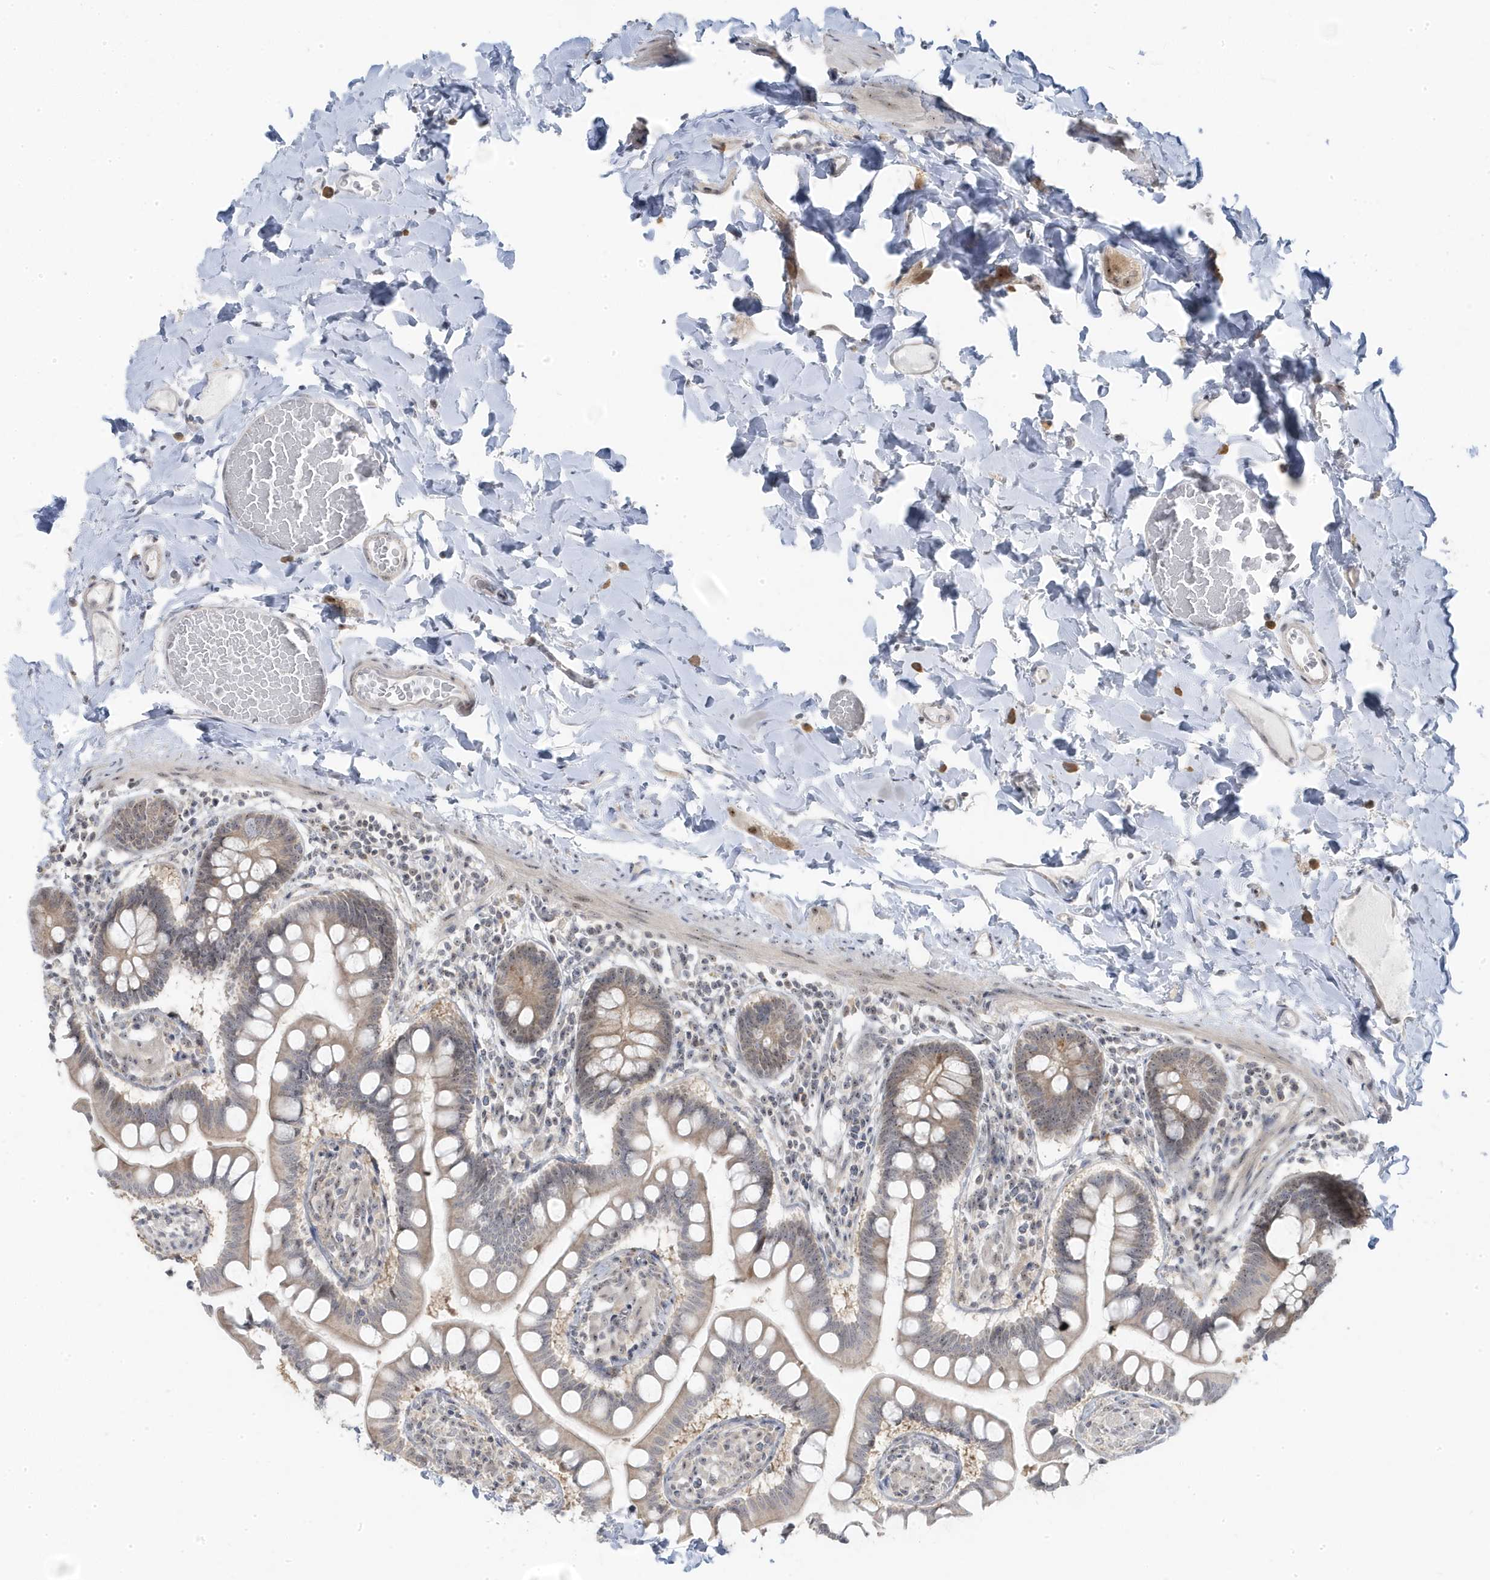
{"staining": {"intensity": "weak", "quantity": "25%-75%", "location": "cytoplasmic/membranous"}, "tissue": "small intestine", "cell_type": "Glandular cells", "image_type": "normal", "snomed": [{"axis": "morphology", "description": "Normal tissue, NOS"}, {"axis": "topography", "description": "Small intestine"}], "caption": "Immunohistochemical staining of unremarkable small intestine displays 25%-75% levels of weak cytoplasmic/membranous protein expression in about 25%-75% of glandular cells.", "gene": "TSEN15", "patient": {"sex": "male", "age": 41}}